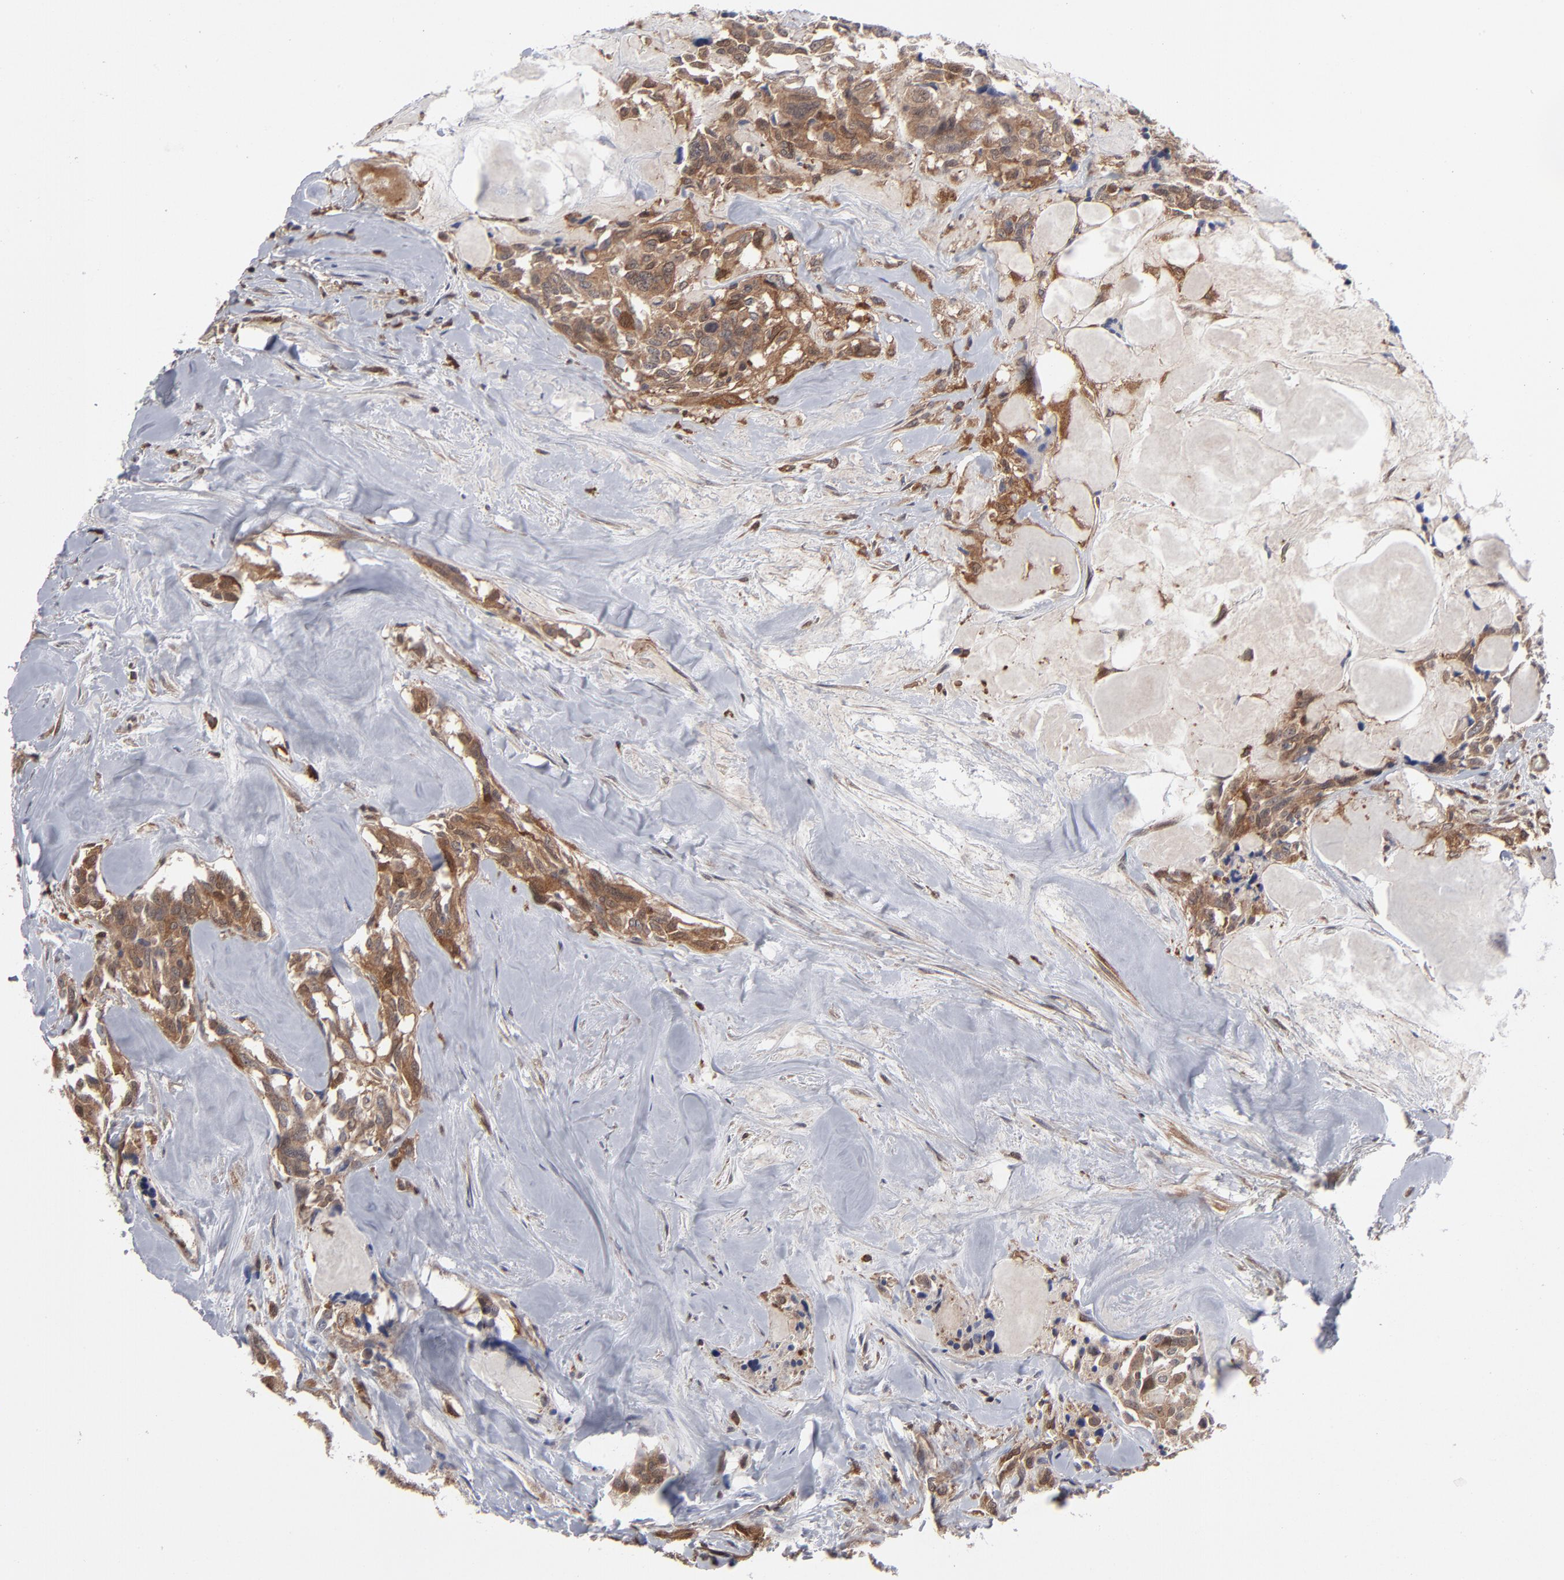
{"staining": {"intensity": "moderate", "quantity": ">75%", "location": "cytoplasmic/membranous"}, "tissue": "thyroid cancer", "cell_type": "Tumor cells", "image_type": "cancer", "snomed": [{"axis": "morphology", "description": "Carcinoma, NOS"}, {"axis": "morphology", "description": "Carcinoid, malignant, NOS"}, {"axis": "topography", "description": "Thyroid gland"}], "caption": "Brown immunohistochemical staining in thyroid cancer (carcinoma) exhibits moderate cytoplasmic/membranous staining in approximately >75% of tumor cells.", "gene": "MAP2K1", "patient": {"sex": "male", "age": 33}}